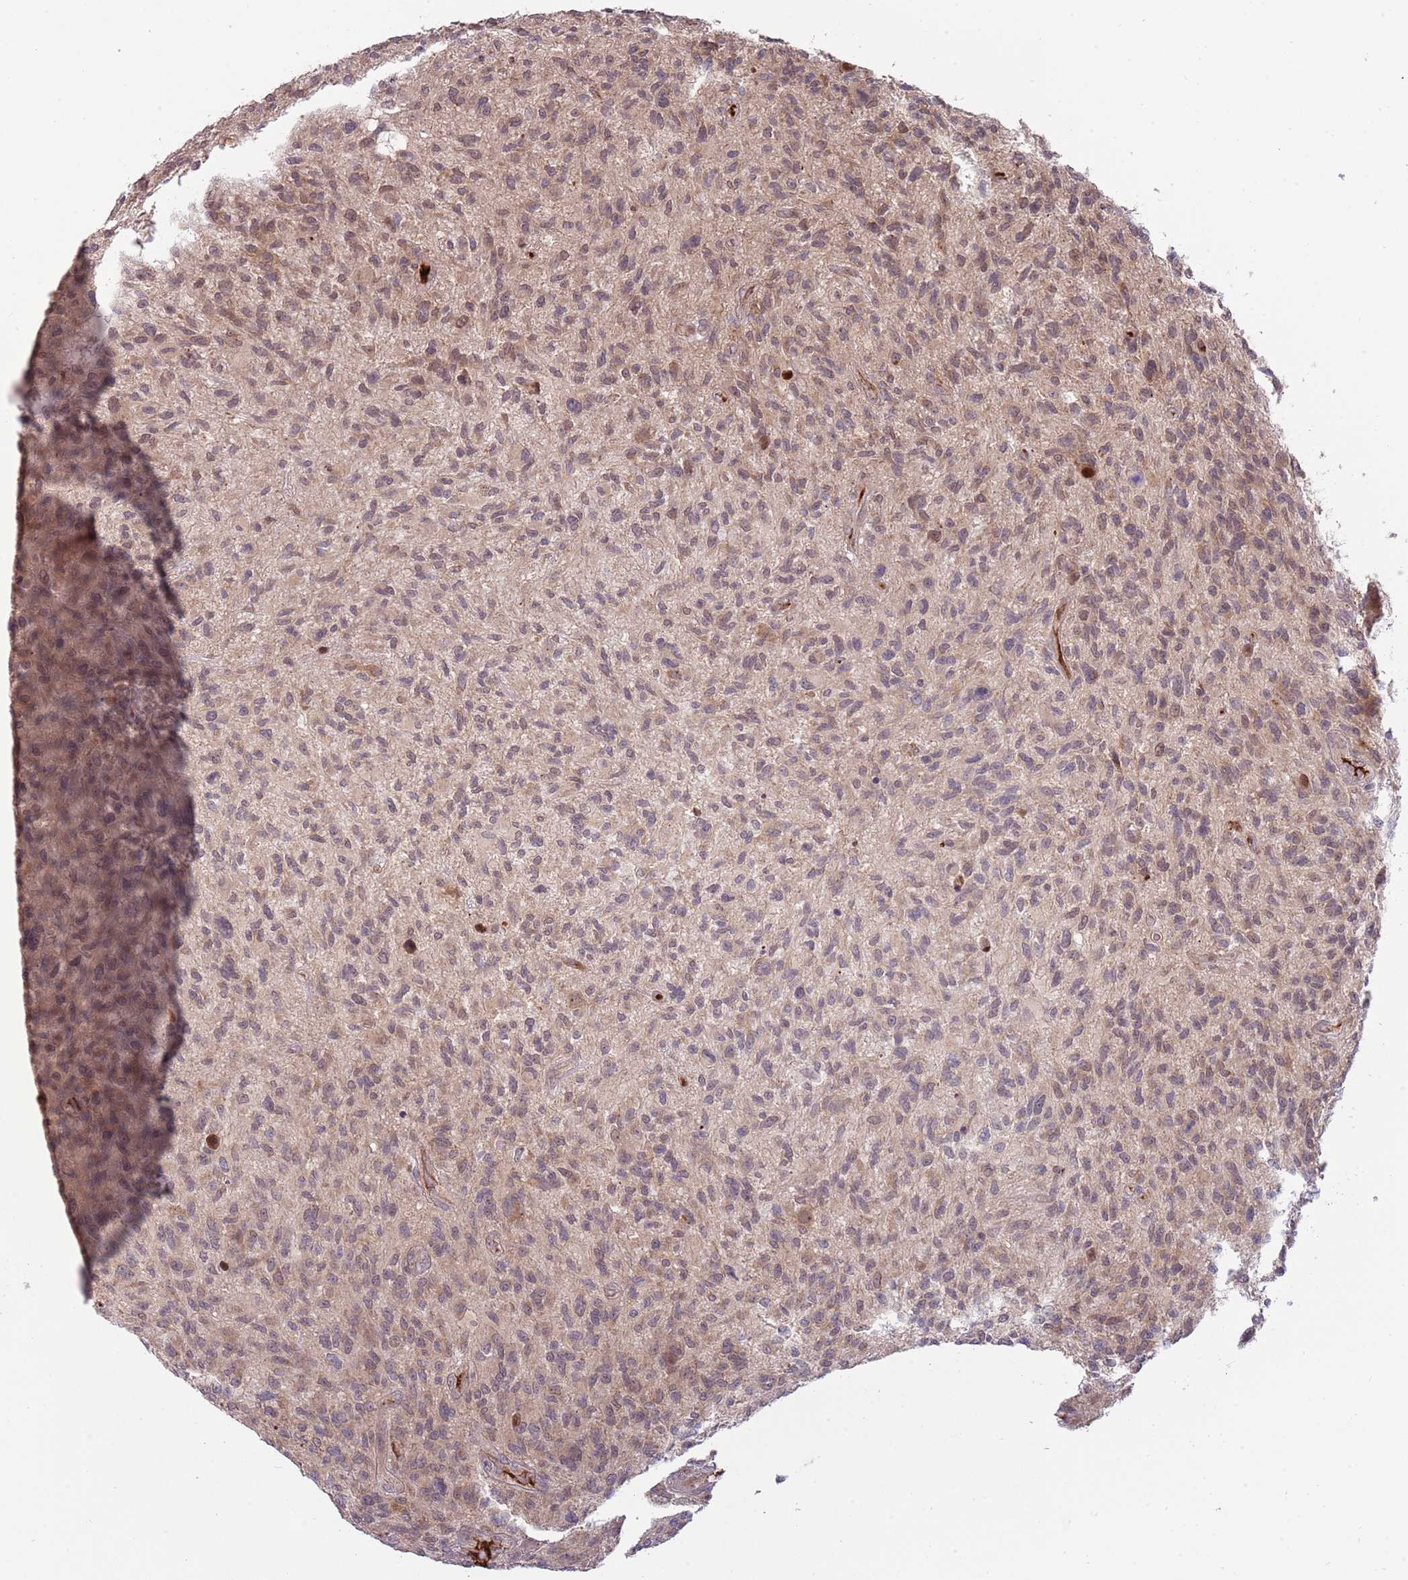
{"staining": {"intensity": "weak", "quantity": "<25%", "location": "cytoplasmic/membranous,nuclear"}, "tissue": "glioma", "cell_type": "Tumor cells", "image_type": "cancer", "snomed": [{"axis": "morphology", "description": "Glioma, malignant, High grade"}, {"axis": "topography", "description": "Brain"}], "caption": "High magnification brightfield microscopy of malignant glioma (high-grade) stained with DAB (3,3'-diaminobenzidine) (brown) and counterstained with hematoxylin (blue): tumor cells show no significant positivity.", "gene": "NT5DC4", "patient": {"sex": "male", "age": 47}}